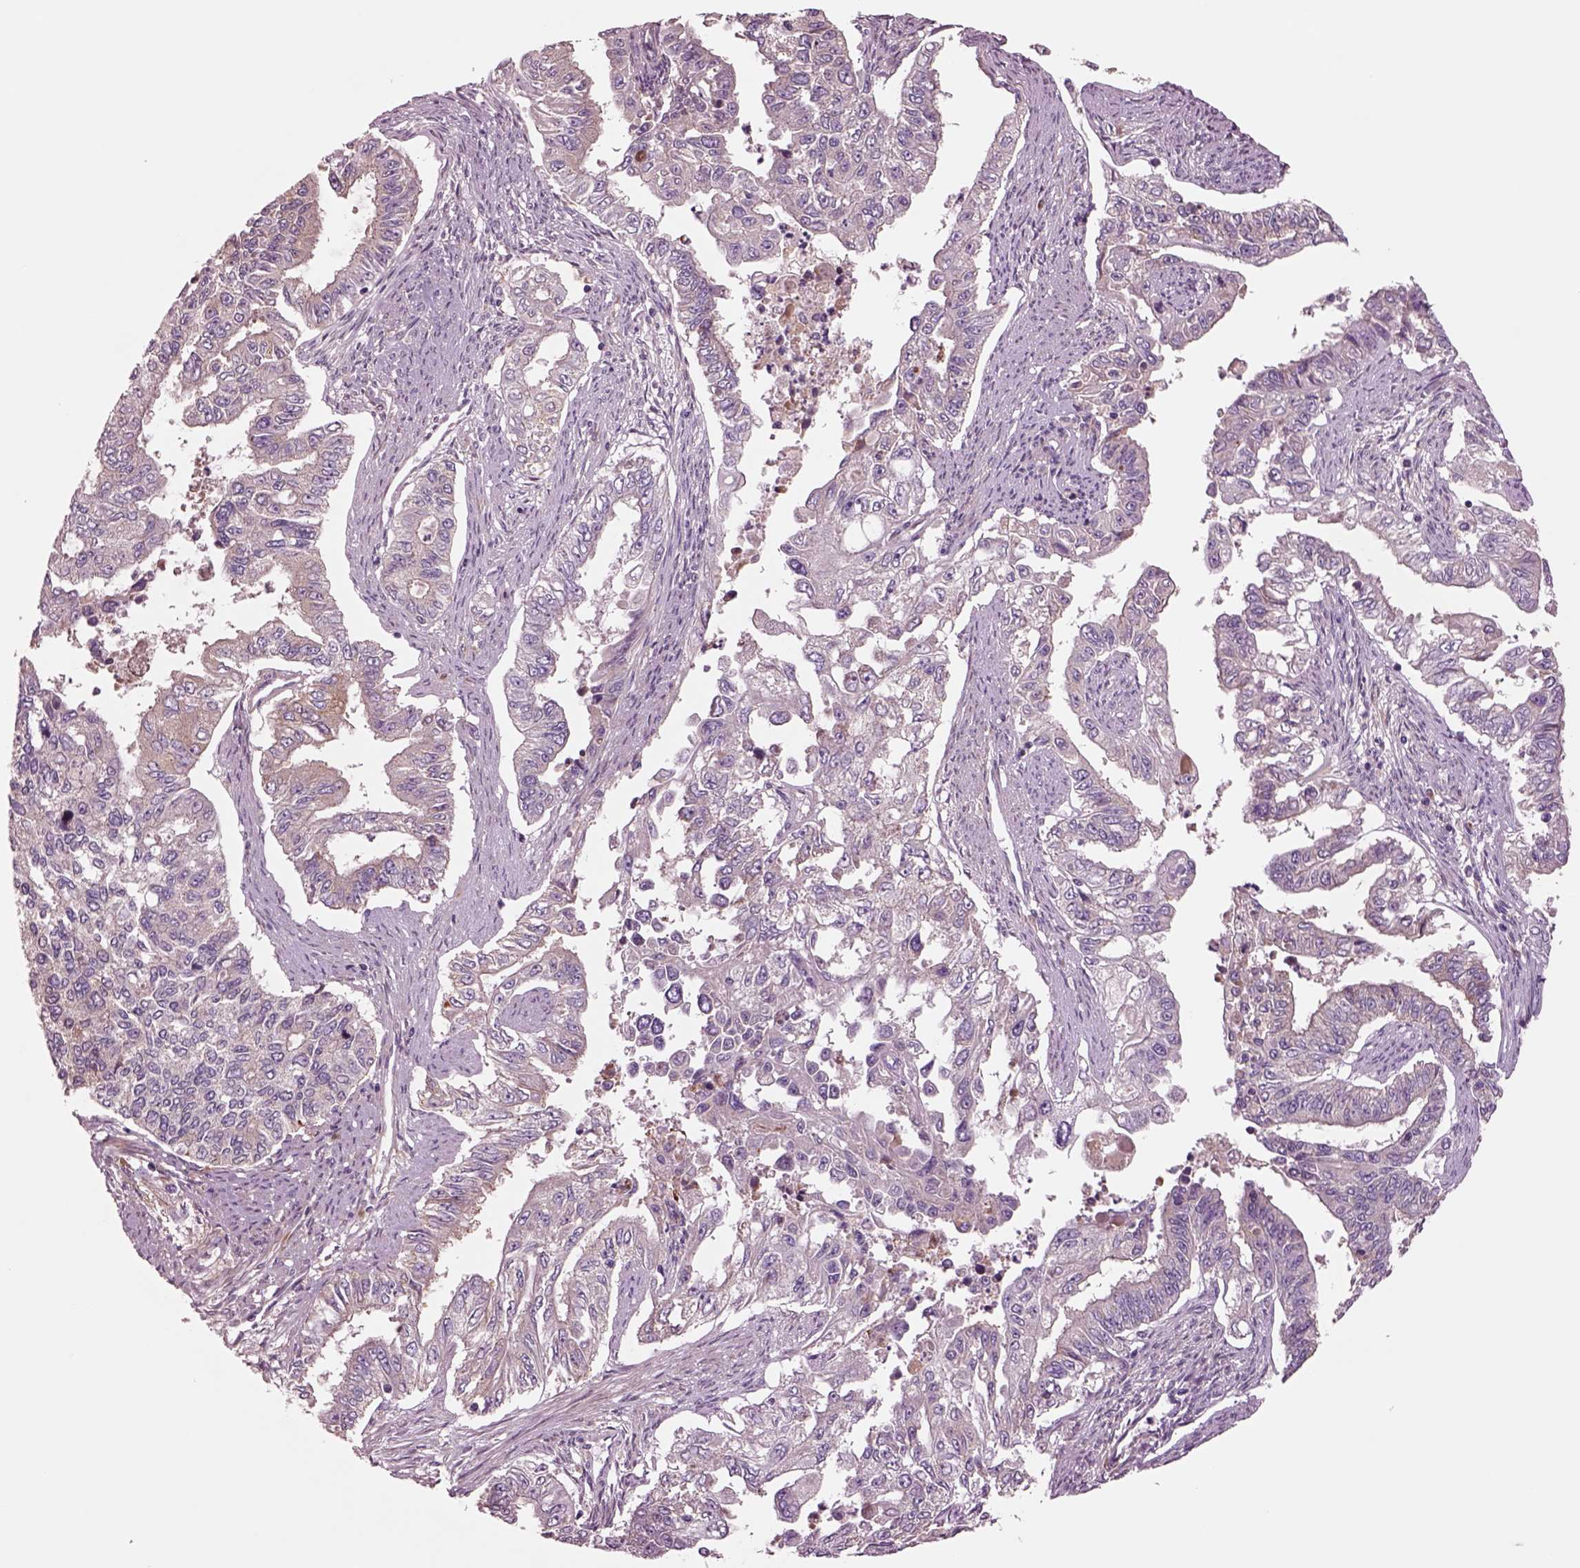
{"staining": {"intensity": "moderate", "quantity": "<25%", "location": "cytoplasmic/membranous"}, "tissue": "endometrial cancer", "cell_type": "Tumor cells", "image_type": "cancer", "snomed": [{"axis": "morphology", "description": "Adenocarcinoma, NOS"}, {"axis": "topography", "description": "Uterus"}], "caption": "Immunohistochemical staining of human endometrial cancer demonstrates low levels of moderate cytoplasmic/membranous staining in approximately <25% of tumor cells.", "gene": "SEC23A", "patient": {"sex": "female", "age": 59}}